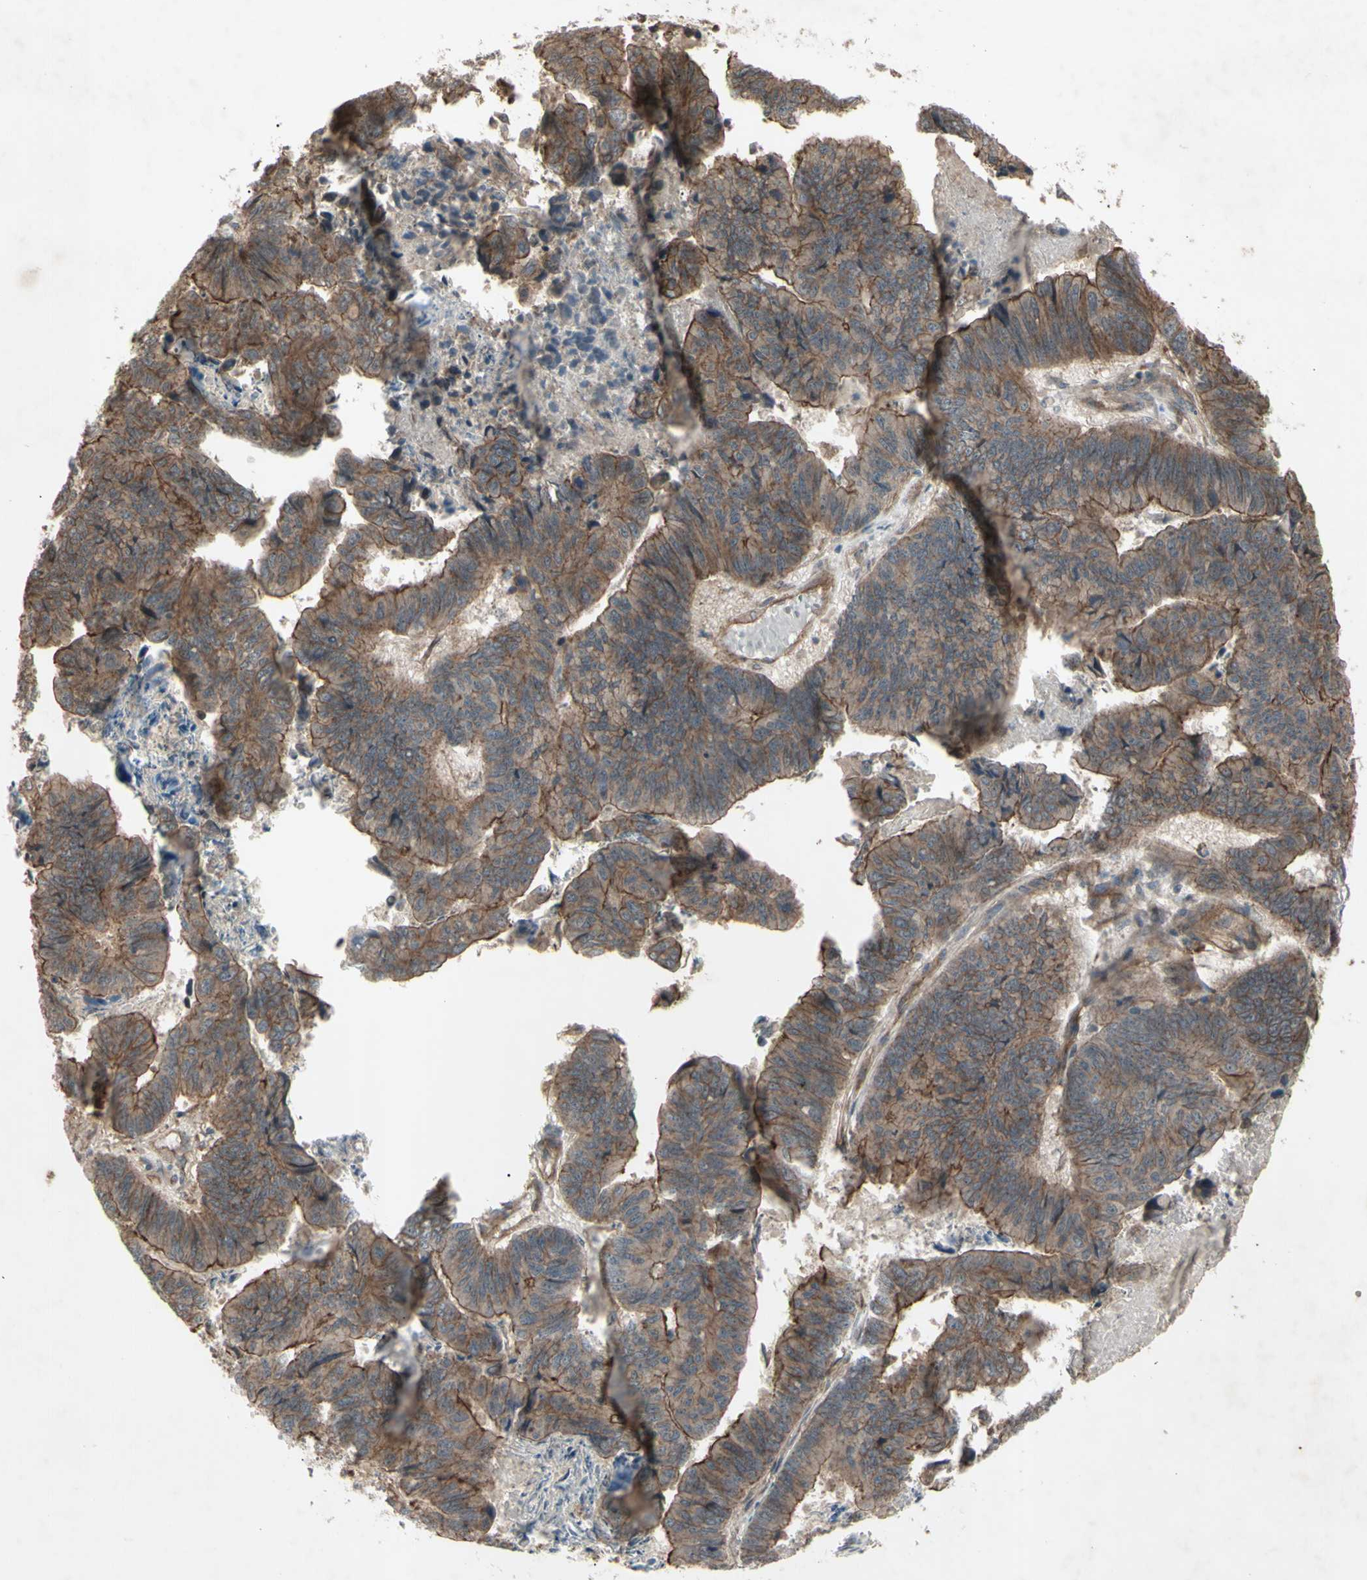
{"staining": {"intensity": "moderate", "quantity": "25%-75%", "location": "cytoplasmic/membranous"}, "tissue": "stomach cancer", "cell_type": "Tumor cells", "image_type": "cancer", "snomed": [{"axis": "morphology", "description": "Adenocarcinoma, NOS"}, {"axis": "topography", "description": "Stomach, lower"}], "caption": "Human stomach cancer (adenocarcinoma) stained with a protein marker exhibits moderate staining in tumor cells.", "gene": "JAG1", "patient": {"sex": "male", "age": 77}}